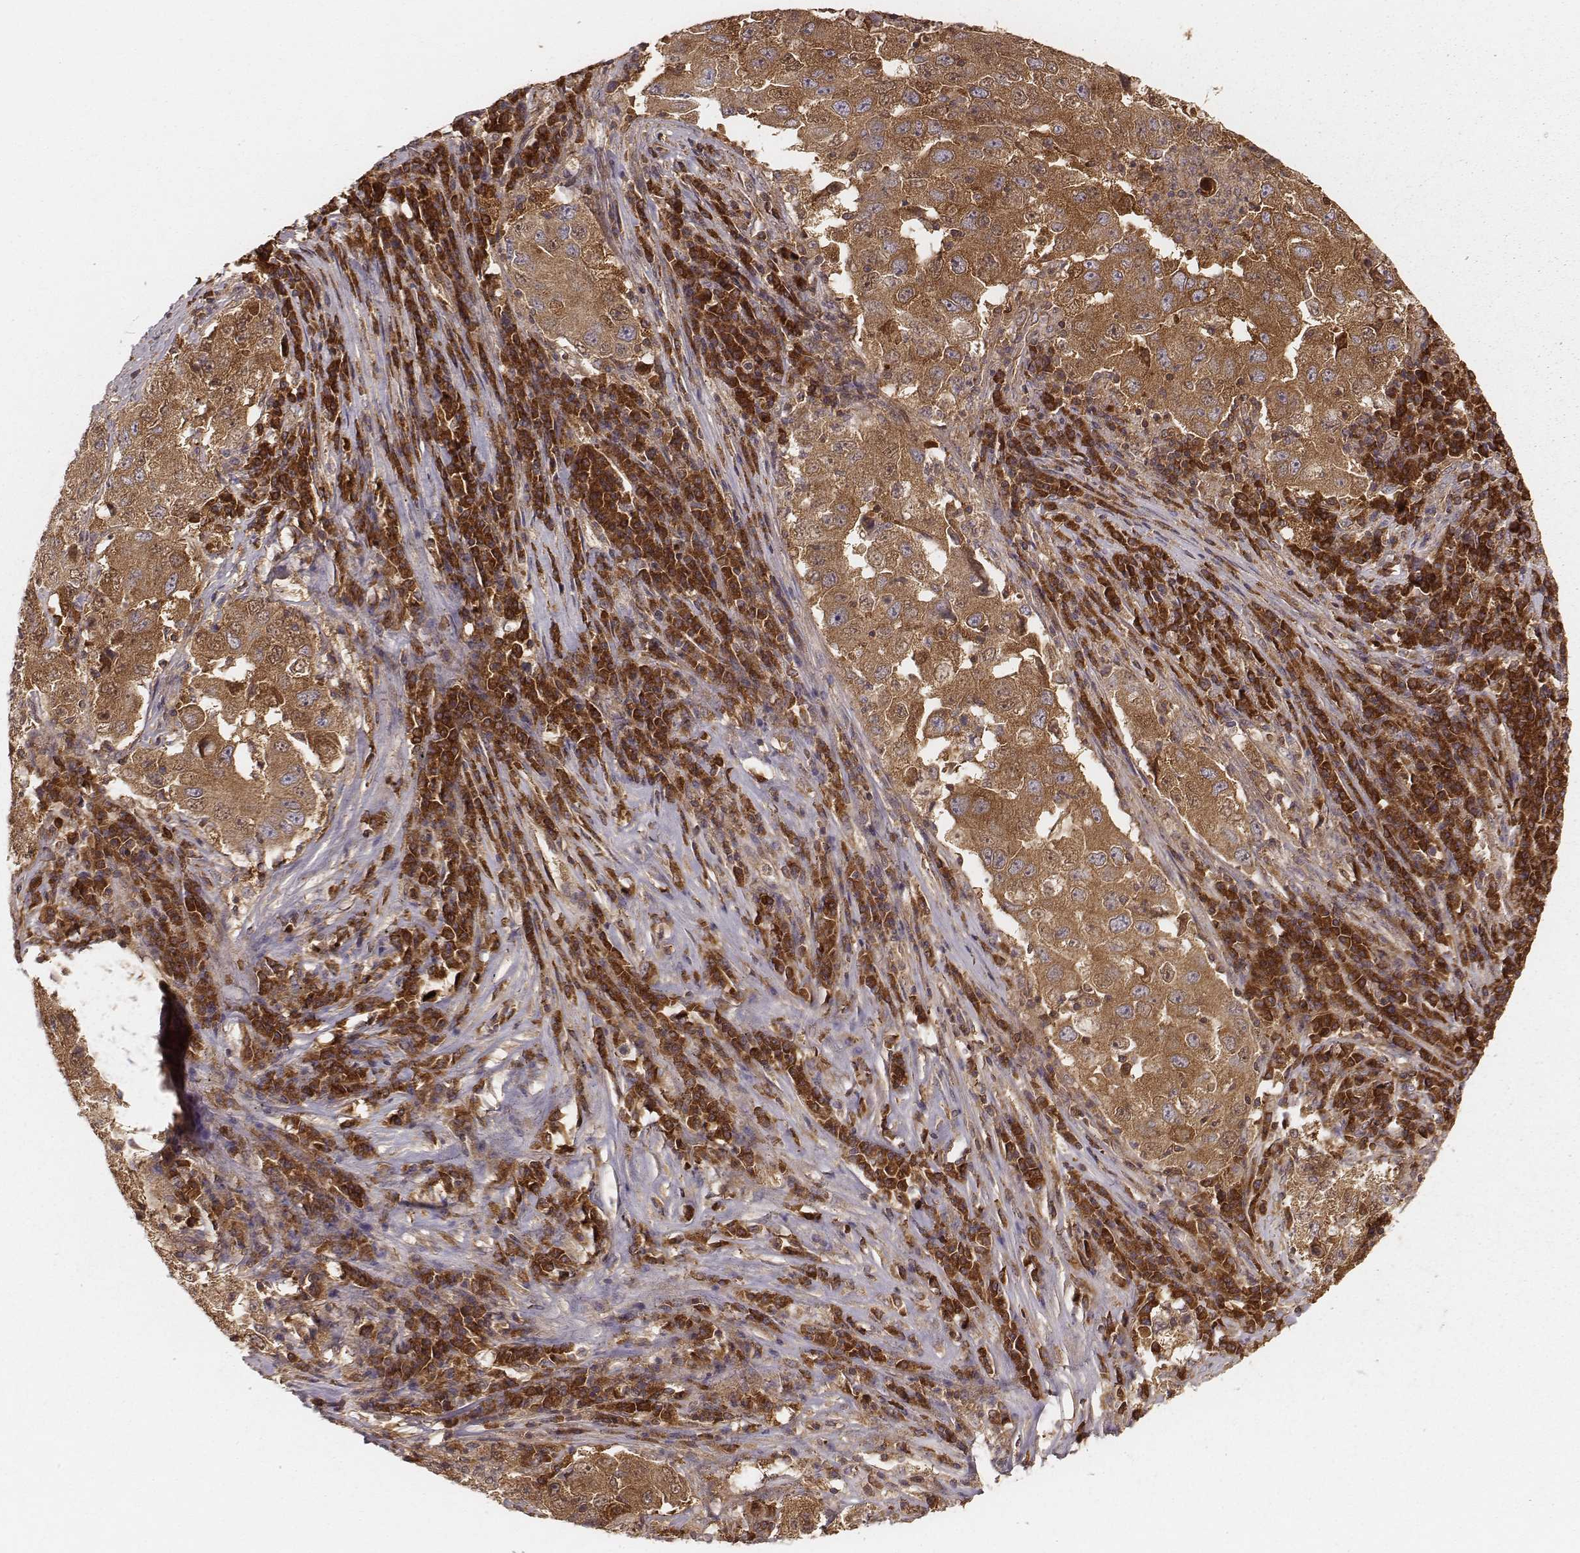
{"staining": {"intensity": "moderate", "quantity": ">75%", "location": "cytoplasmic/membranous"}, "tissue": "lung cancer", "cell_type": "Tumor cells", "image_type": "cancer", "snomed": [{"axis": "morphology", "description": "Adenocarcinoma, NOS"}, {"axis": "topography", "description": "Lung"}], "caption": "A brown stain shows moderate cytoplasmic/membranous positivity of a protein in human lung cancer (adenocarcinoma) tumor cells.", "gene": "CARS1", "patient": {"sex": "male", "age": 73}}